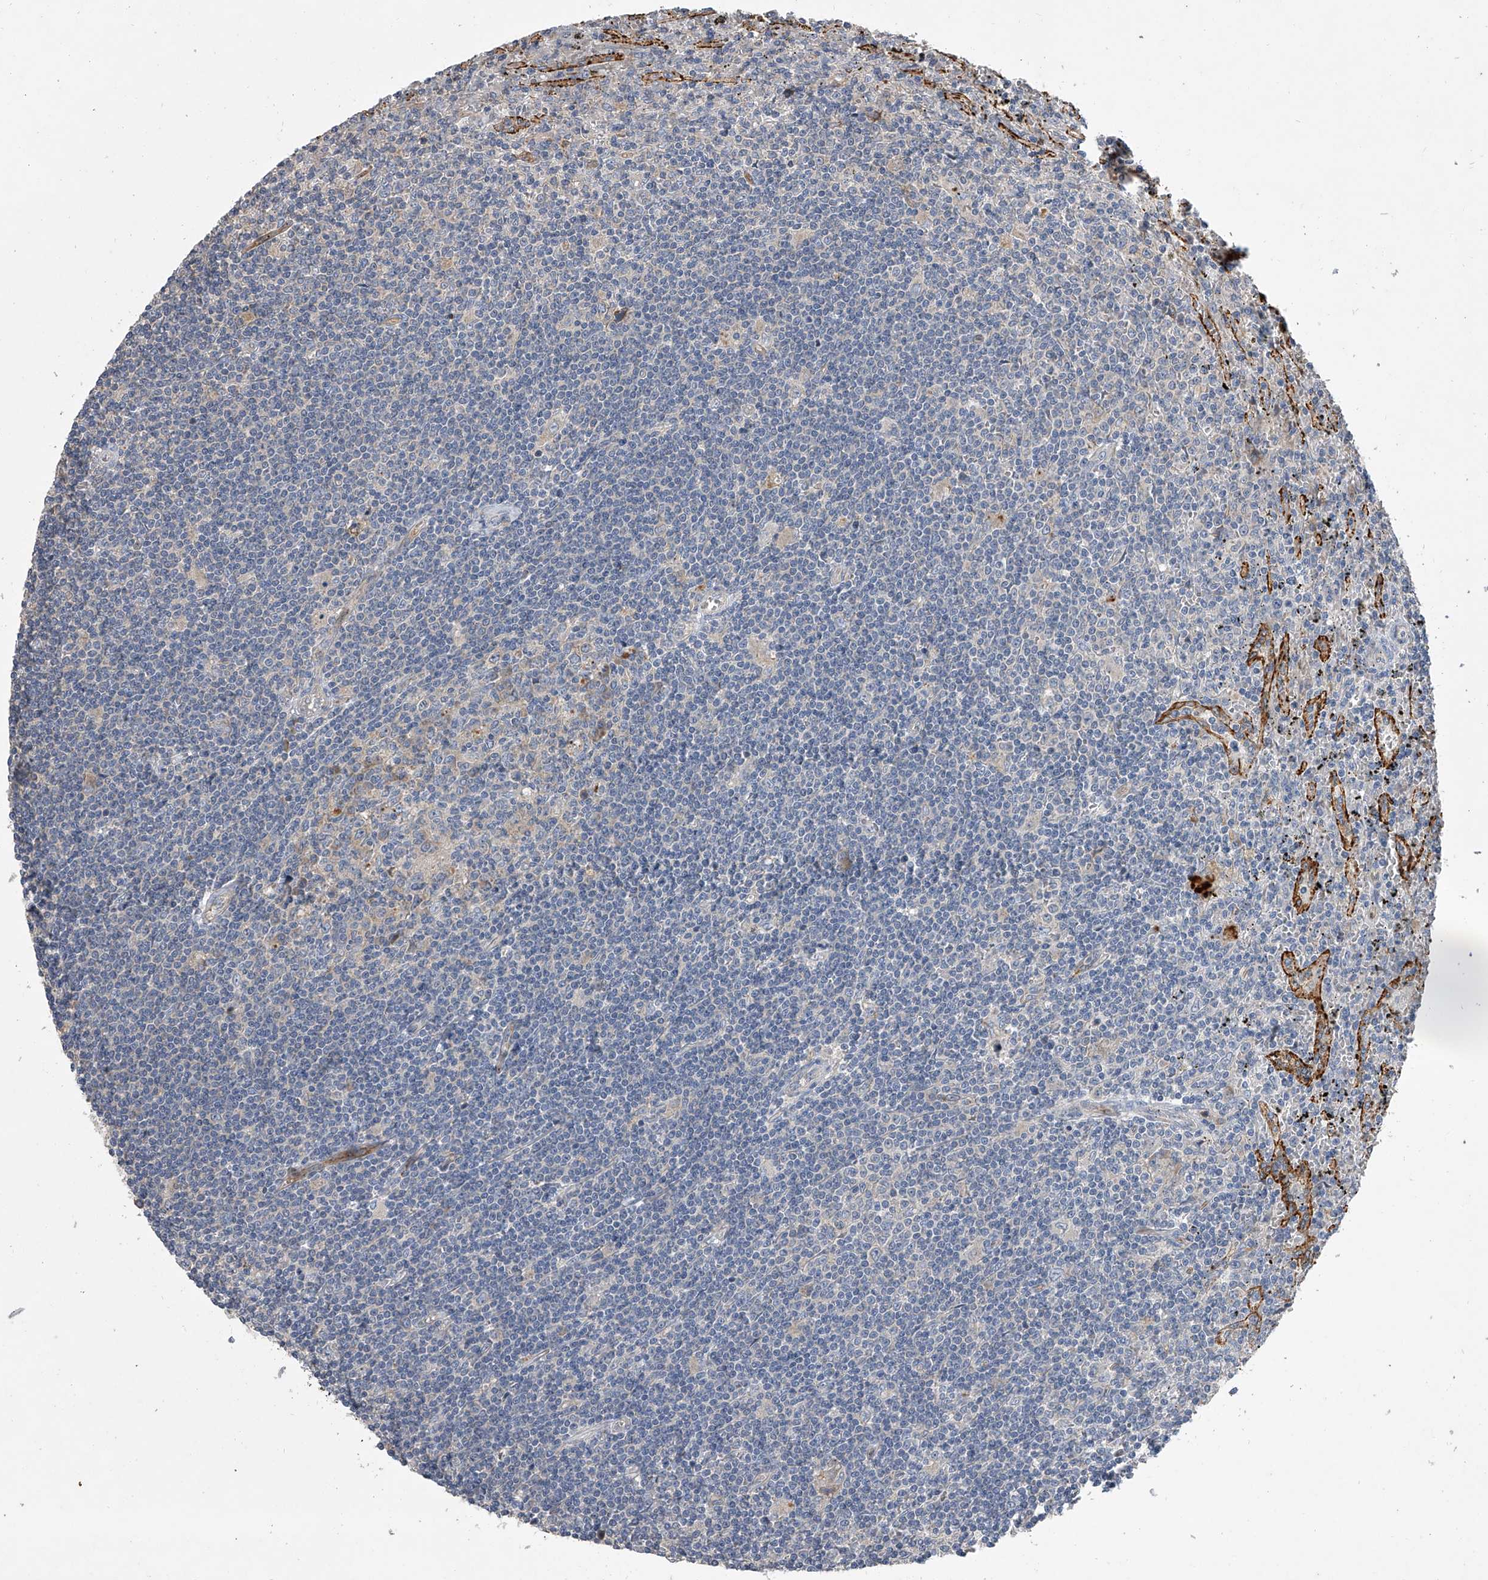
{"staining": {"intensity": "negative", "quantity": "none", "location": "none"}, "tissue": "lymphoma", "cell_type": "Tumor cells", "image_type": "cancer", "snomed": [{"axis": "morphology", "description": "Malignant lymphoma, non-Hodgkin's type, Low grade"}, {"axis": "topography", "description": "Spleen"}], "caption": "Lymphoma stained for a protein using IHC demonstrates no expression tumor cells.", "gene": "DOCK9", "patient": {"sex": "male", "age": 76}}